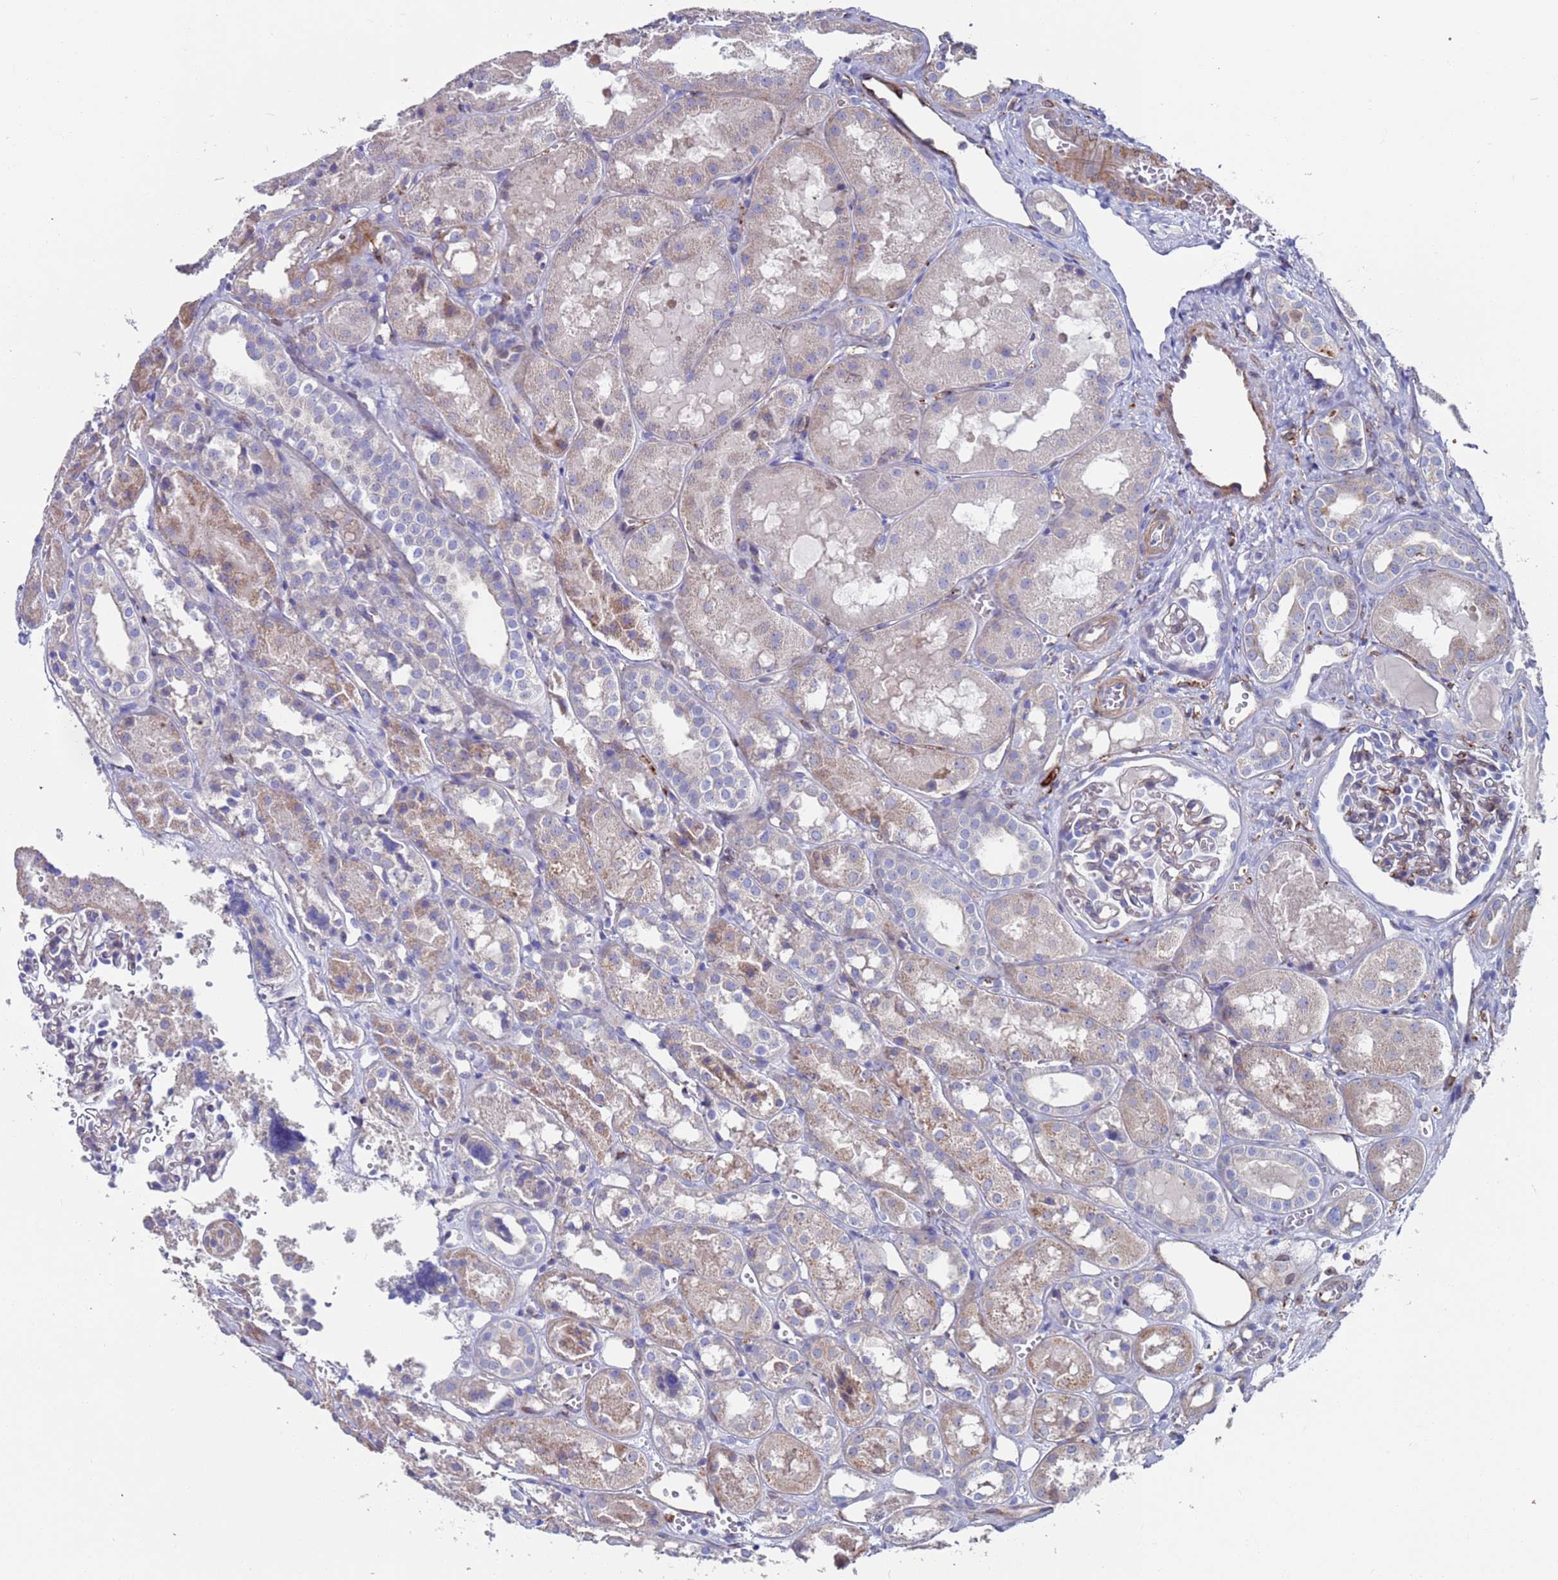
{"staining": {"intensity": "negative", "quantity": "none", "location": "none"}, "tissue": "kidney", "cell_type": "Cells in glomeruli", "image_type": "normal", "snomed": [{"axis": "morphology", "description": "Normal tissue, NOS"}, {"axis": "topography", "description": "Kidney"}], "caption": "Cells in glomeruli show no significant protein expression in normal kidney. The staining is performed using DAB brown chromogen with nuclei counter-stained in using hematoxylin.", "gene": "GREB1L", "patient": {"sex": "male", "age": 16}}